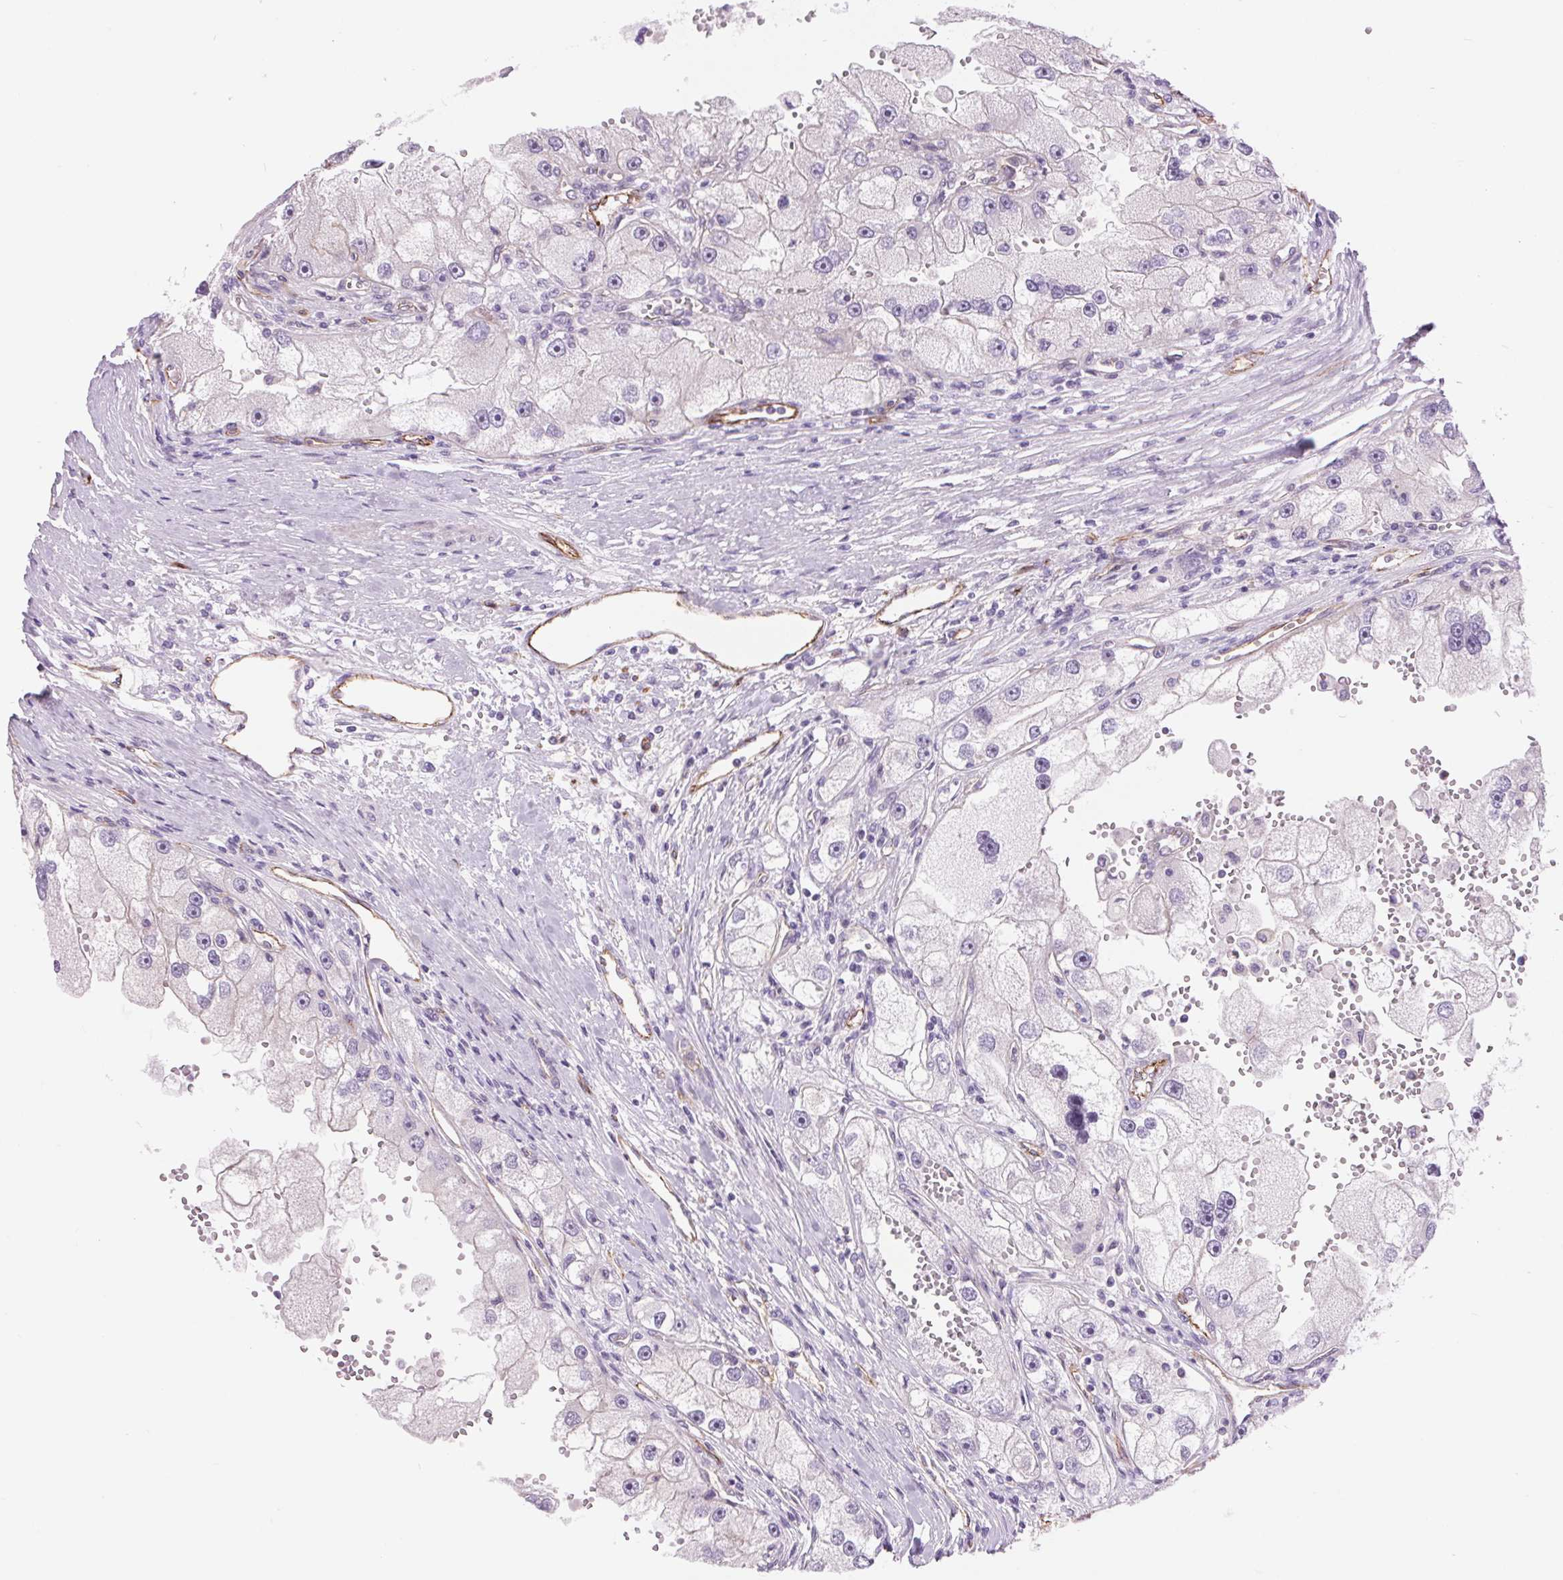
{"staining": {"intensity": "negative", "quantity": "none", "location": "none"}, "tissue": "renal cancer", "cell_type": "Tumor cells", "image_type": "cancer", "snomed": [{"axis": "morphology", "description": "Adenocarcinoma, NOS"}, {"axis": "topography", "description": "Kidney"}], "caption": "Tumor cells show no significant staining in renal cancer (adenocarcinoma). (DAB immunohistochemistry visualized using brightfield microscopy, high magnification).", "gene": "DIXDC1", "patient": {"sex": "male", "age": 63}}